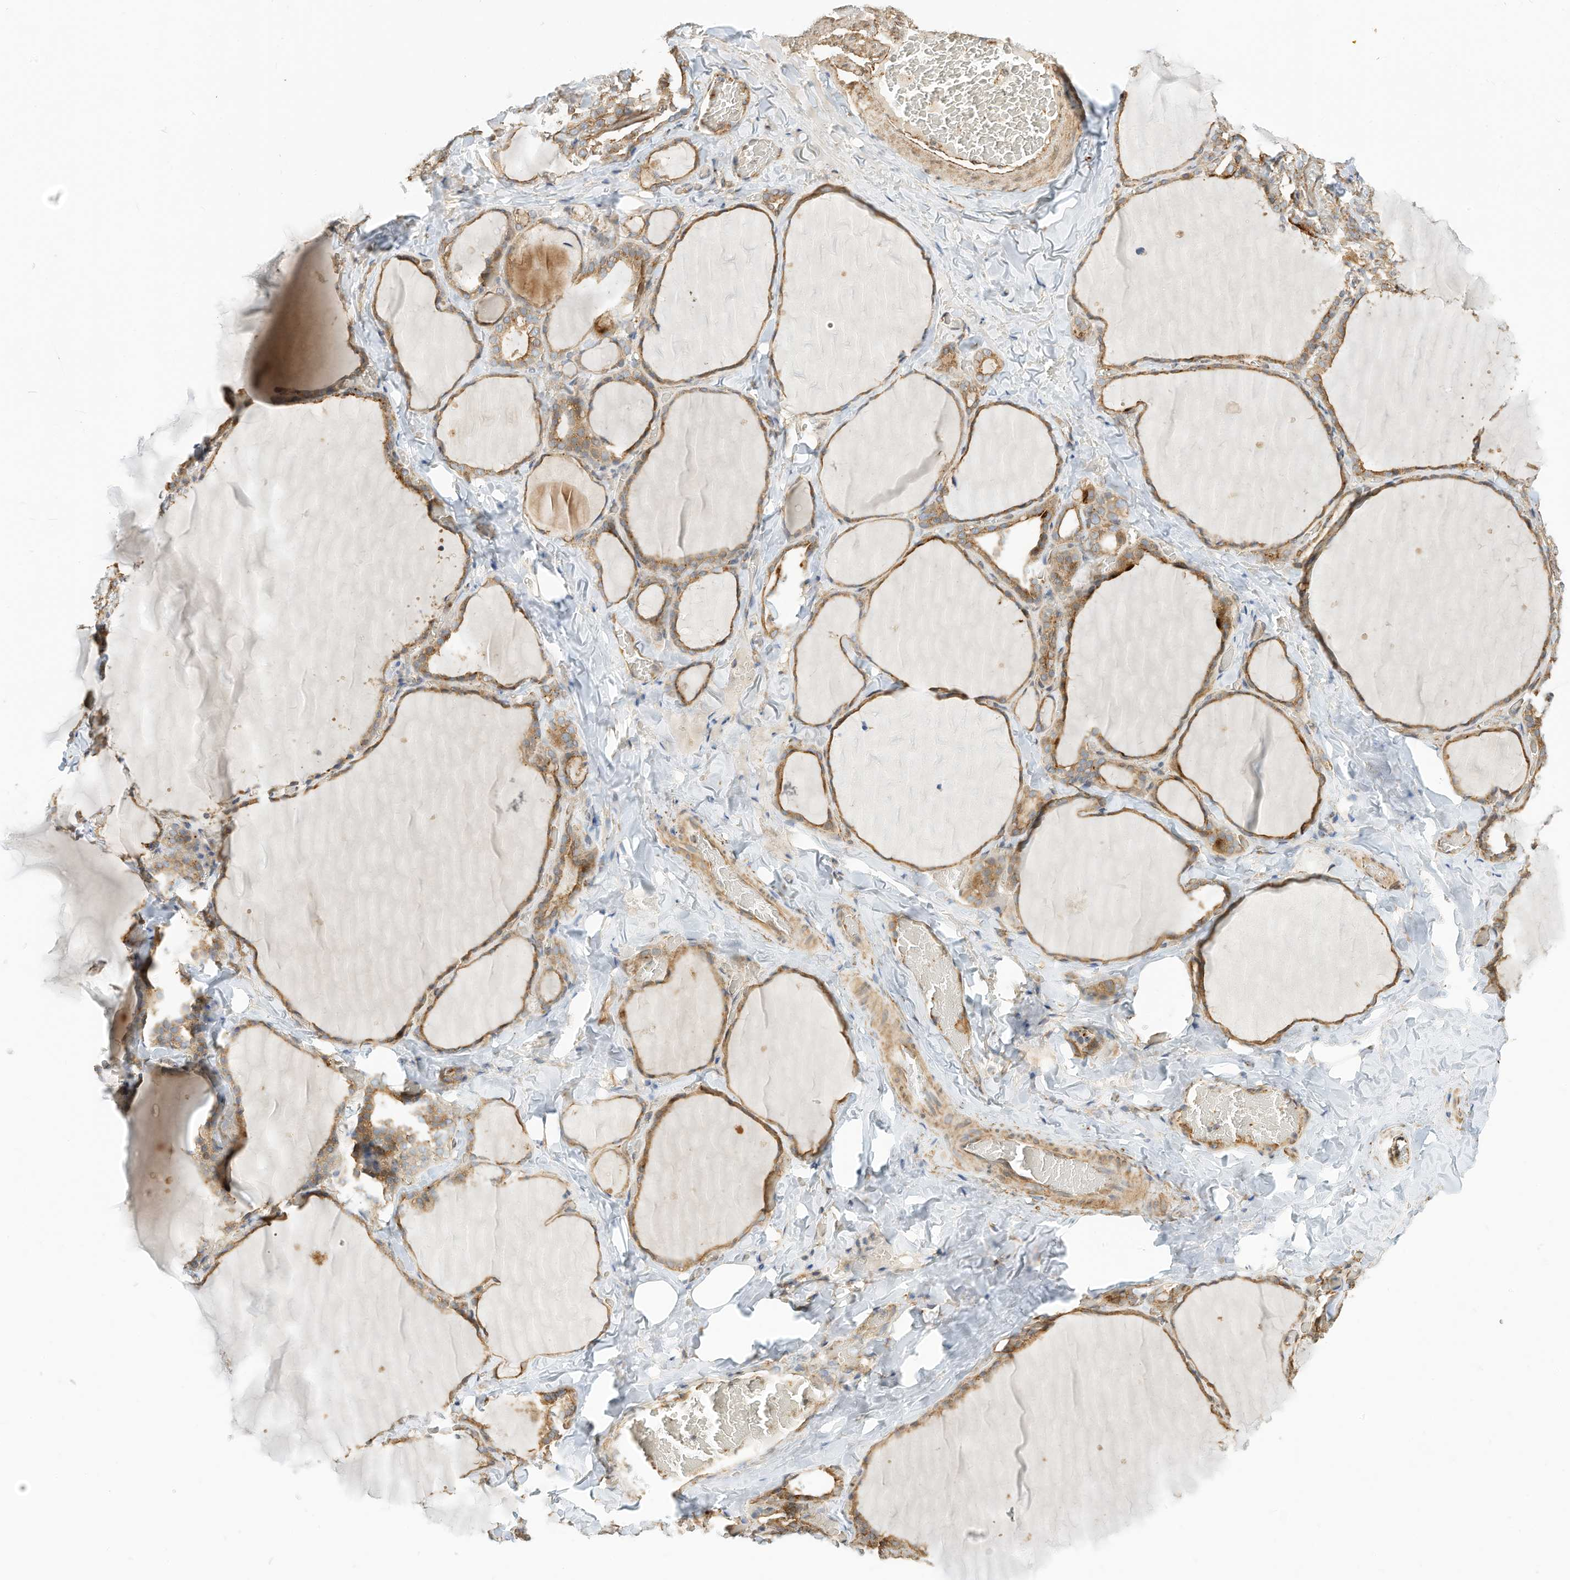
{"staining": {"intensity": "moderate", "quantity": ">75%", "location": "cytoplasmic/membranous"}, "tissue": "thyroid gland", "cell_type": "Glandular cells", "image_type": "normal", "snomed": [{"axis": "morphology", "description": "Normal tissue, NOS"}, {"axis": "topography", "description": "Thyroid gland"}], "caption": "Immunohistochemical staining of normal thyroid gland displays moderate cytoplasmic/membranous protein staining in about >75% of glandular cells. (DAB (3,3'-diaminobenzidine) IHC, brown staining for protein, blue staining for nuclei).", "gene": "OFD1", "patient": {"sex": "female", "age": 22}}